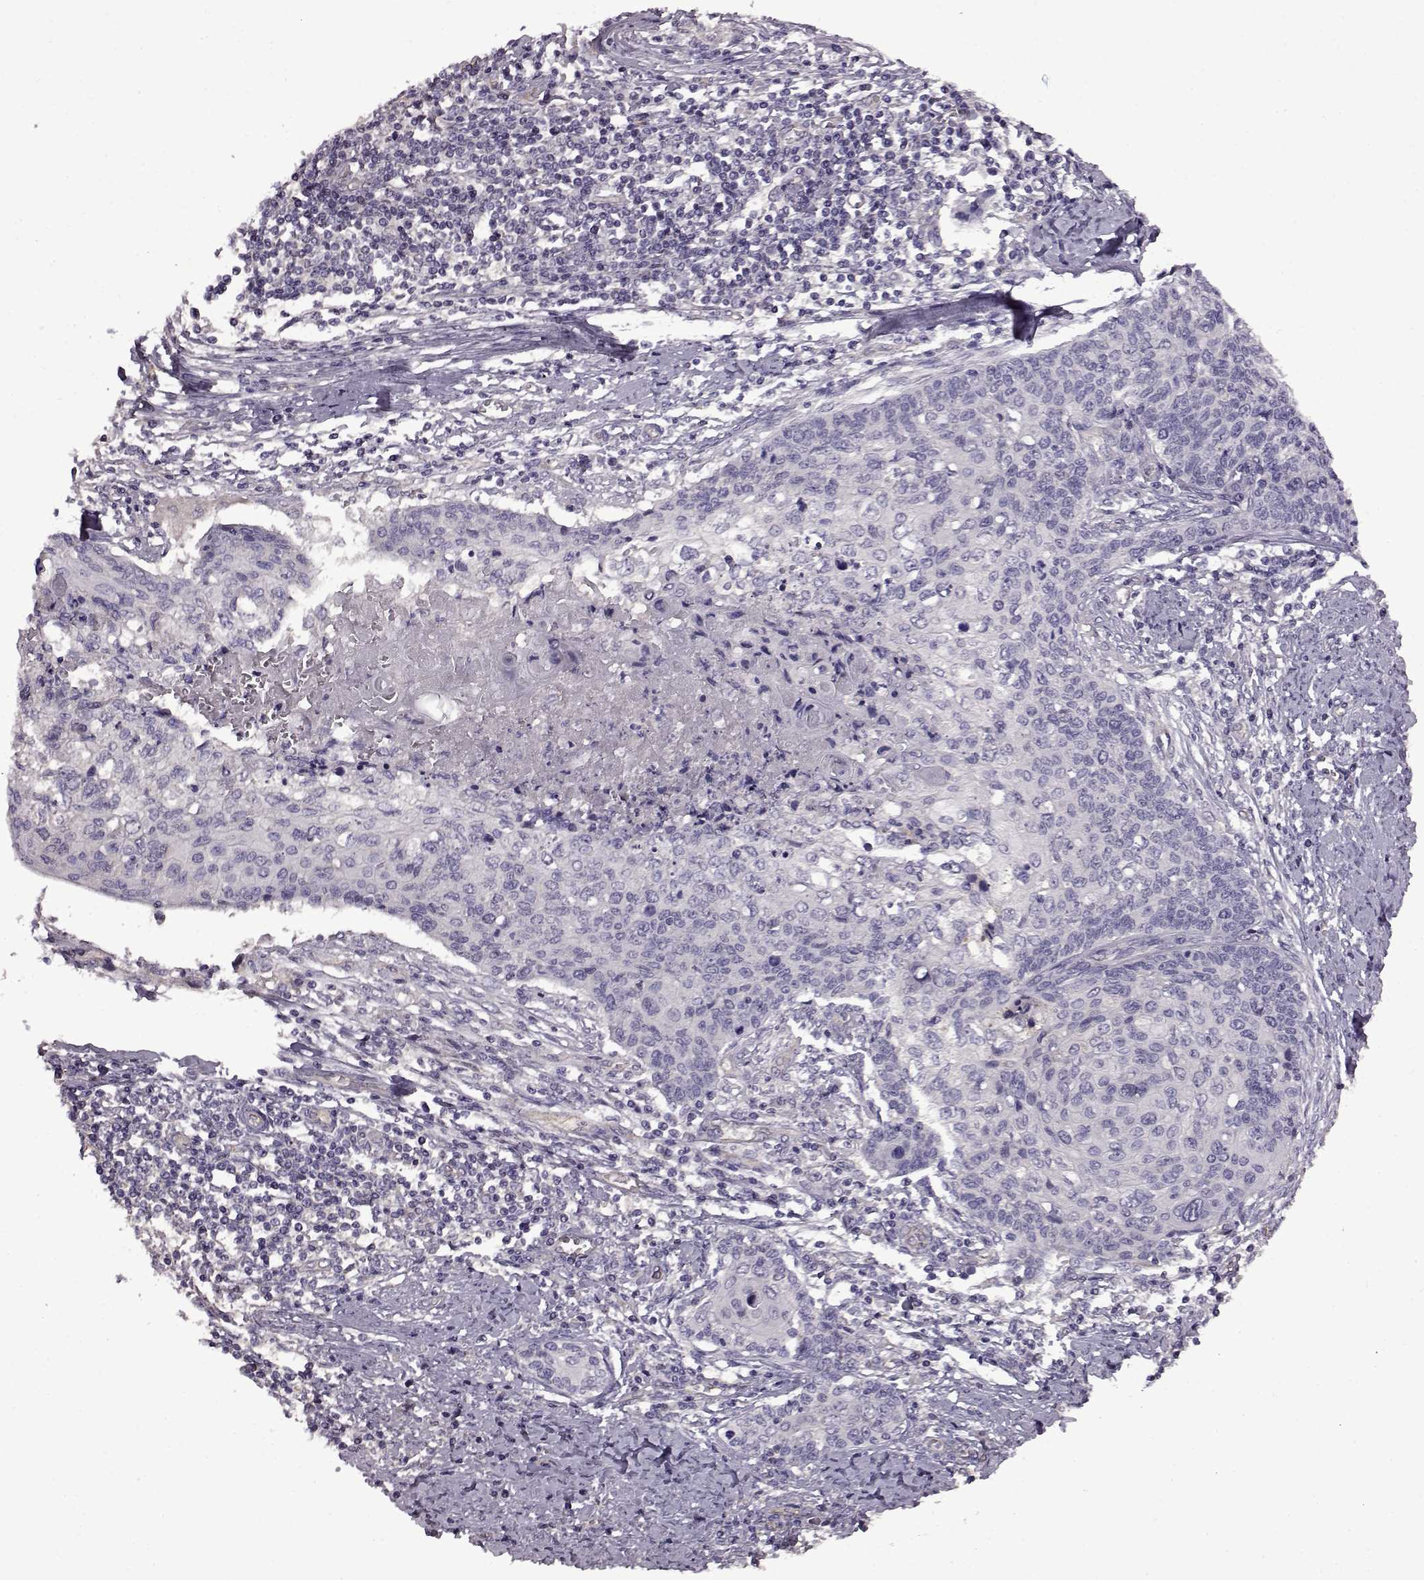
{"staining": {"intensity": "negative", "quantity": "none", "location": "none"}, "tissue": "cervical cancer", "cell_type": "Tumor cells", "image_type": "cancer", "snomed": [{"axis": "morphology", "description": "Squamous cell carcinoma, NOS"}, {"axis": "topography", "description": "Cervix"}], "caption": "This is an immunohistochemistry micrograph of human cervical cancer (squamous cell carcinoma). There is no expression in tumor cells.", "gene": "EDDM3B", "patient": {"sex": "female", "age": 39}}